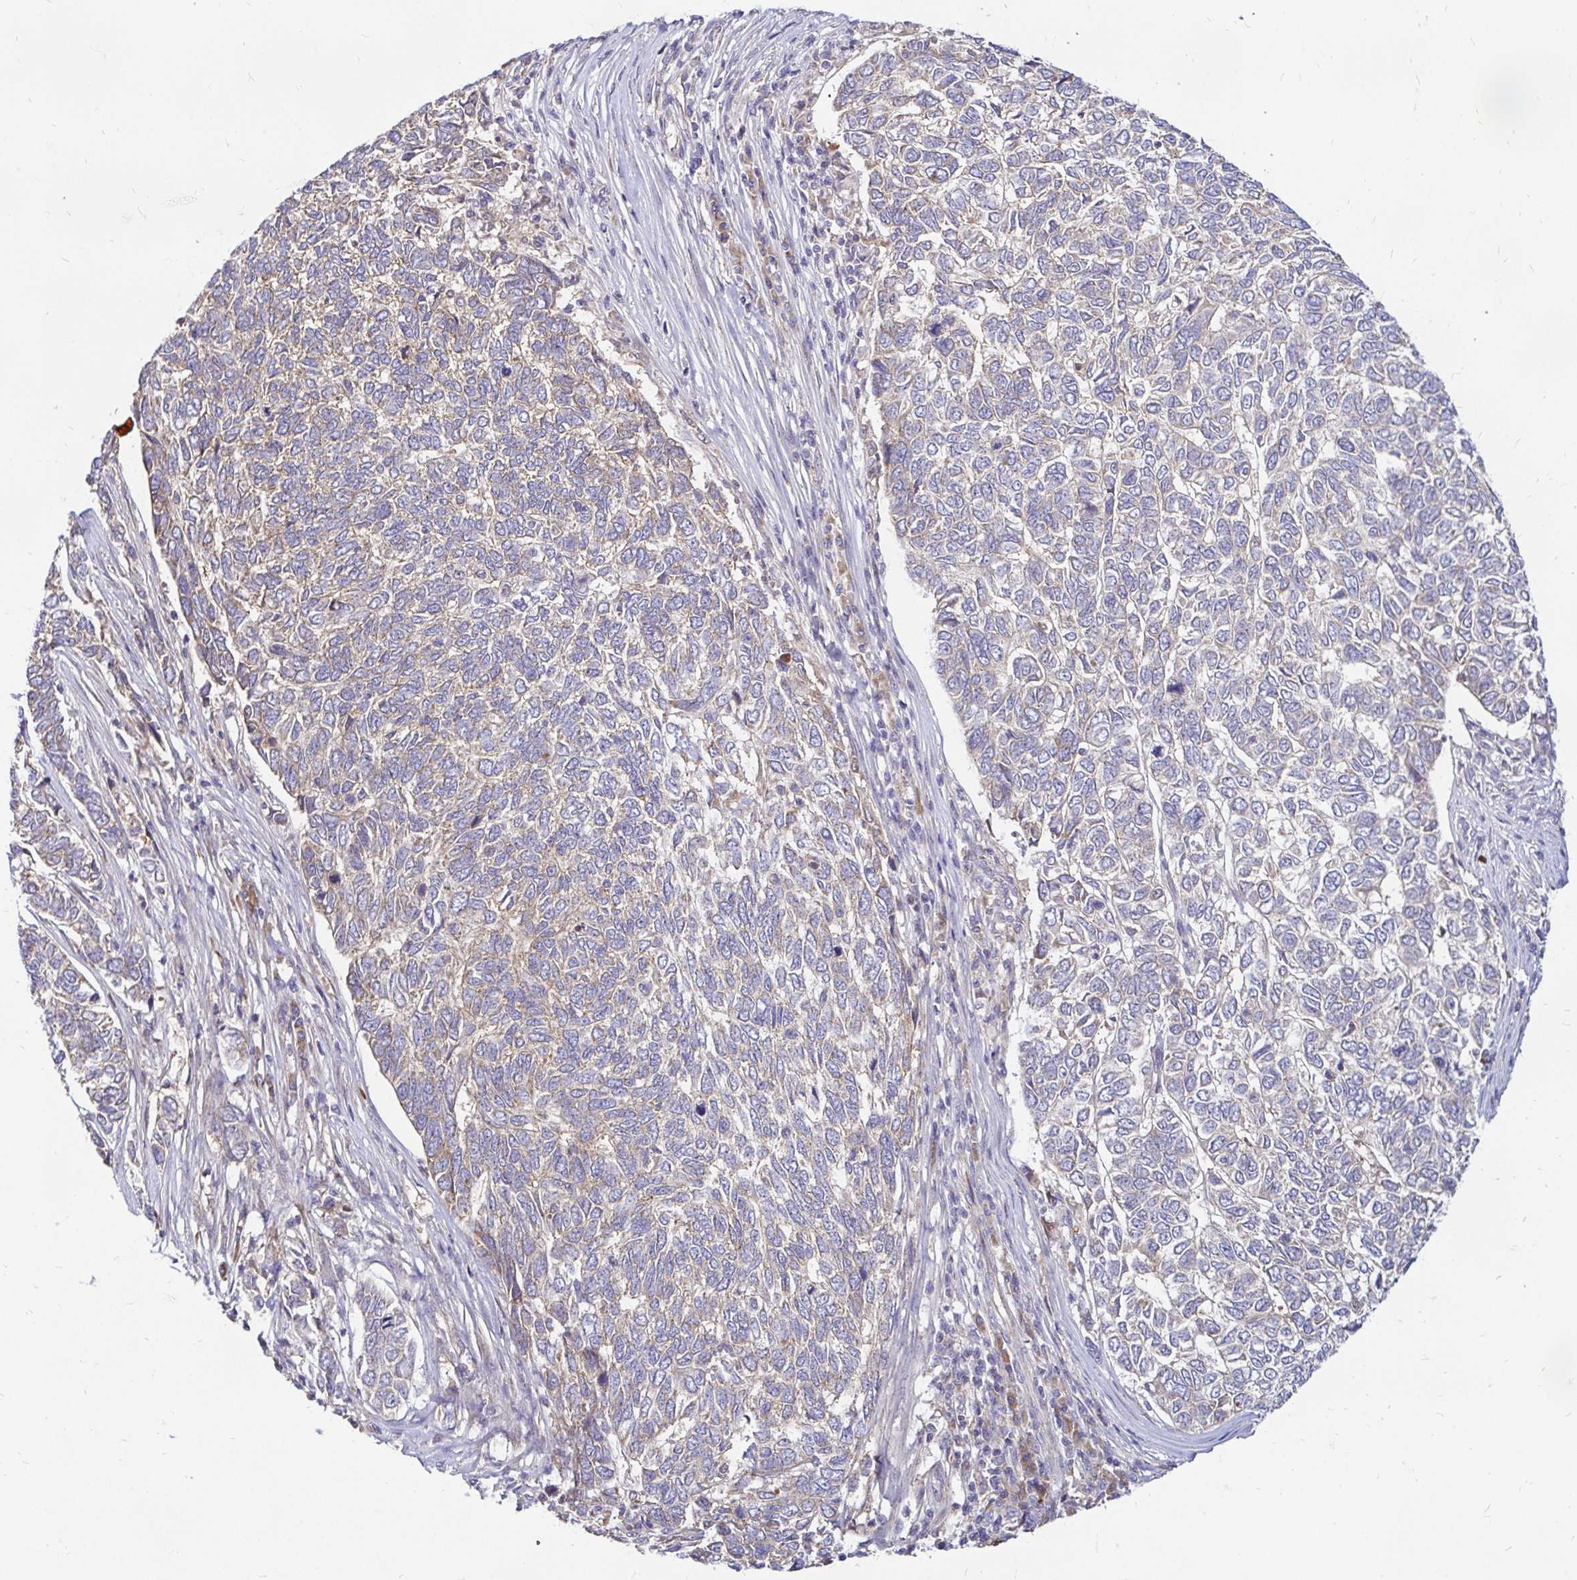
{"staining": {"intensity": "weak", "quantity": "<25%", "location": "cytoplasmic/membranous"}, "tissue": "skin cancer", "cell_type": "Tumor cells", "image_type": "cancer", "snomed": [{"axis": "morphology", "description": "Basal cell carcinoma"}, {"axis": "topography", "description": "Skin"}], "caption": "This is an immunohistochemistry (IHC) image of human basal cell carcinoma (skin). There is no staining in tumor cells.", "gene": "ARHGEF37", "patient": {"sex": "female", "age": 65}}